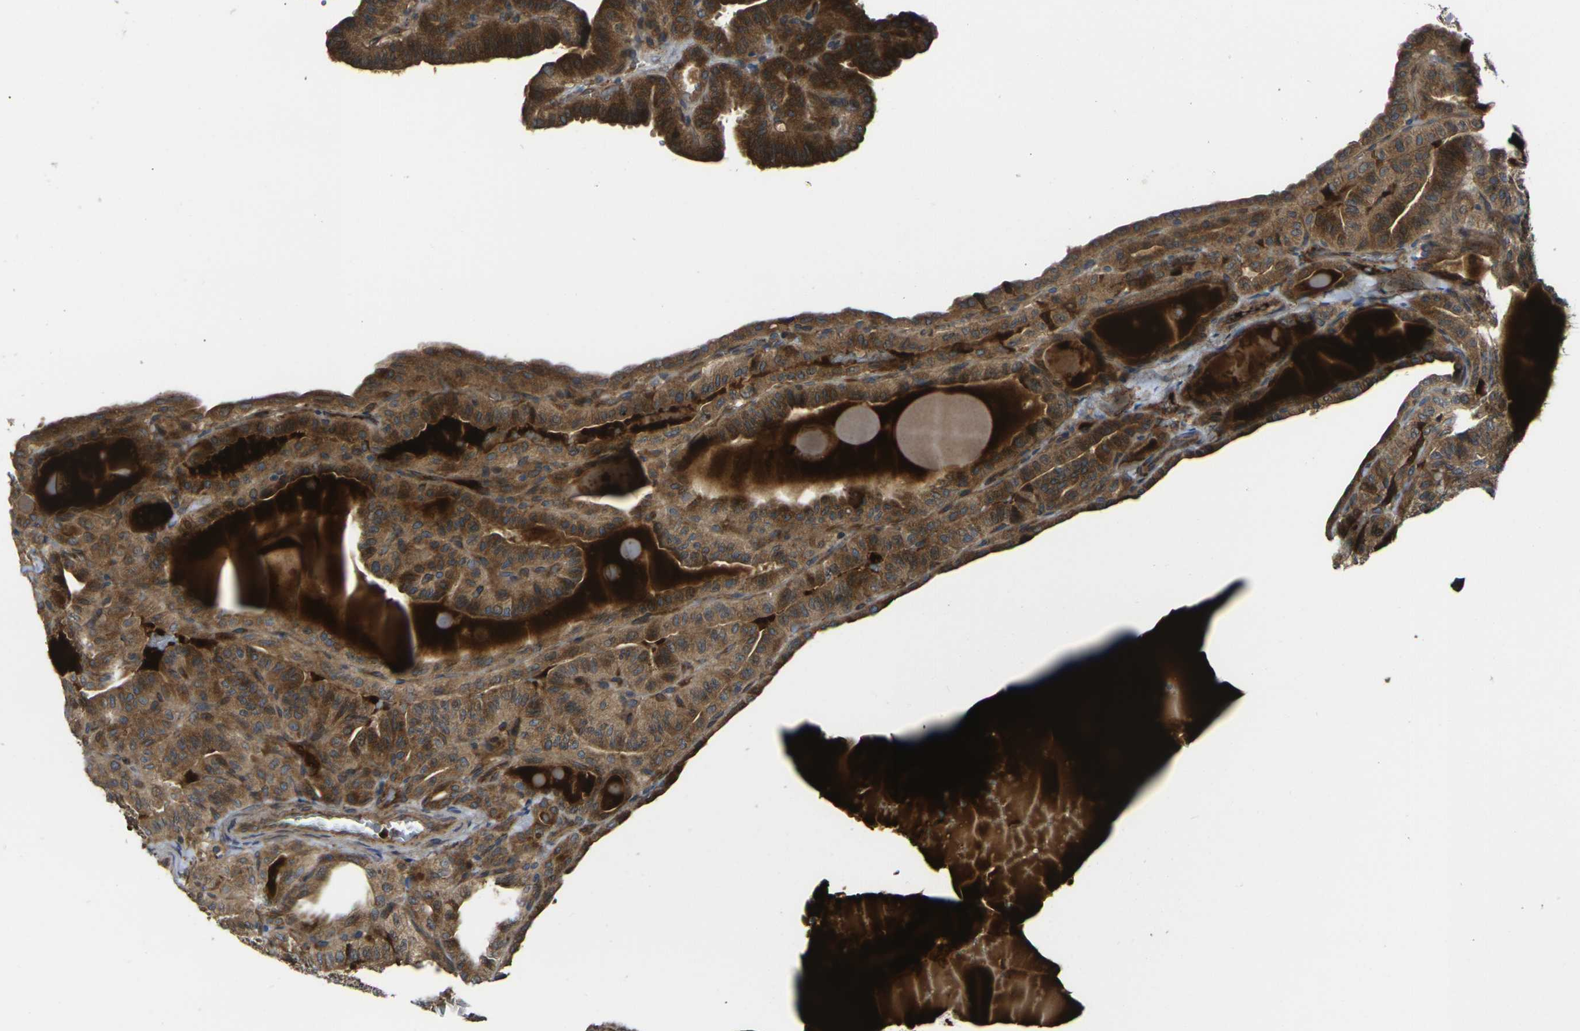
{"staining": {"intensity": "strong", "quantity": ">75%", "location": "cytoplasmic/membranous"}, "tissue": "thyroid cancer", "cell_type": "Tumor cells", "image_type": "cancer", "snomed": [{"axis": "morphology", "description": "Papillary adenocarcinoma, NOS"}, {"axis": "topography", "description": "Thyroid gland"}], "caption": "A micrograph of papillary adenocarcinoma (thyroid) stained for a protein exhibits strong cytoplasmic/membranous brown staining in tumor cells.", "gene": "FZD1", "patient": {"sex": "male", "age": 77}}